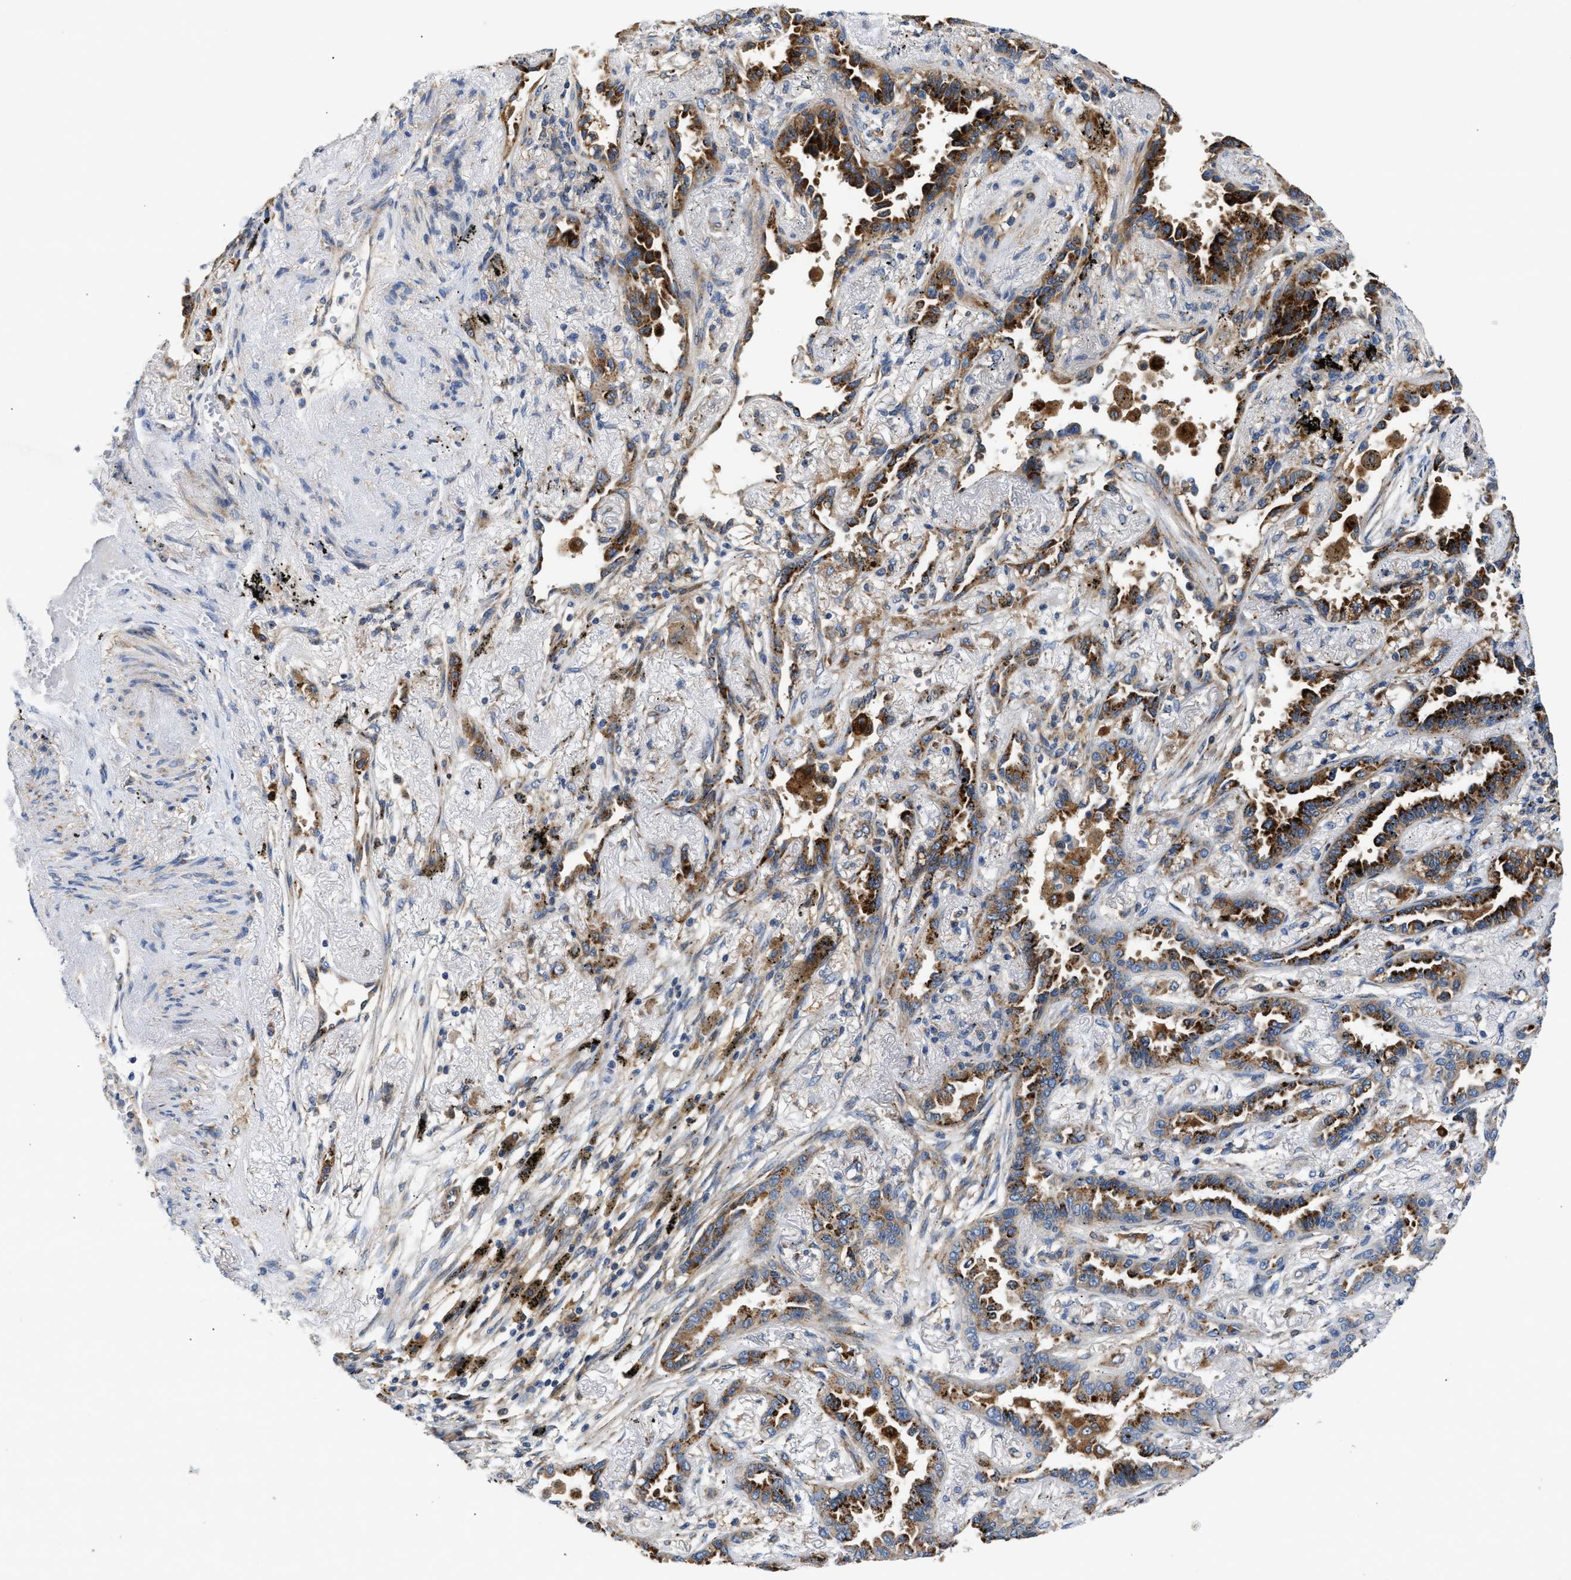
{"staining": {"intensity": "strong", "quantity": ">75%", "location": "cytoplasmic/membranous"}, "tissue": "lung cancer", "cell_type": "Tumor cells", "image_type": "cancer", "snomed": [{"axis": "morphology", "description": "Adenocarcinoma, NOS"}, {"axis": "topography", "description": "Lung"}], "caption": "A brown stain labels strong cytoplasmic/membranous expression of a protein in human lung cancer tumor cells.", "gene": "AMZ1", "patient": {"sex": "male", "age": 59}}